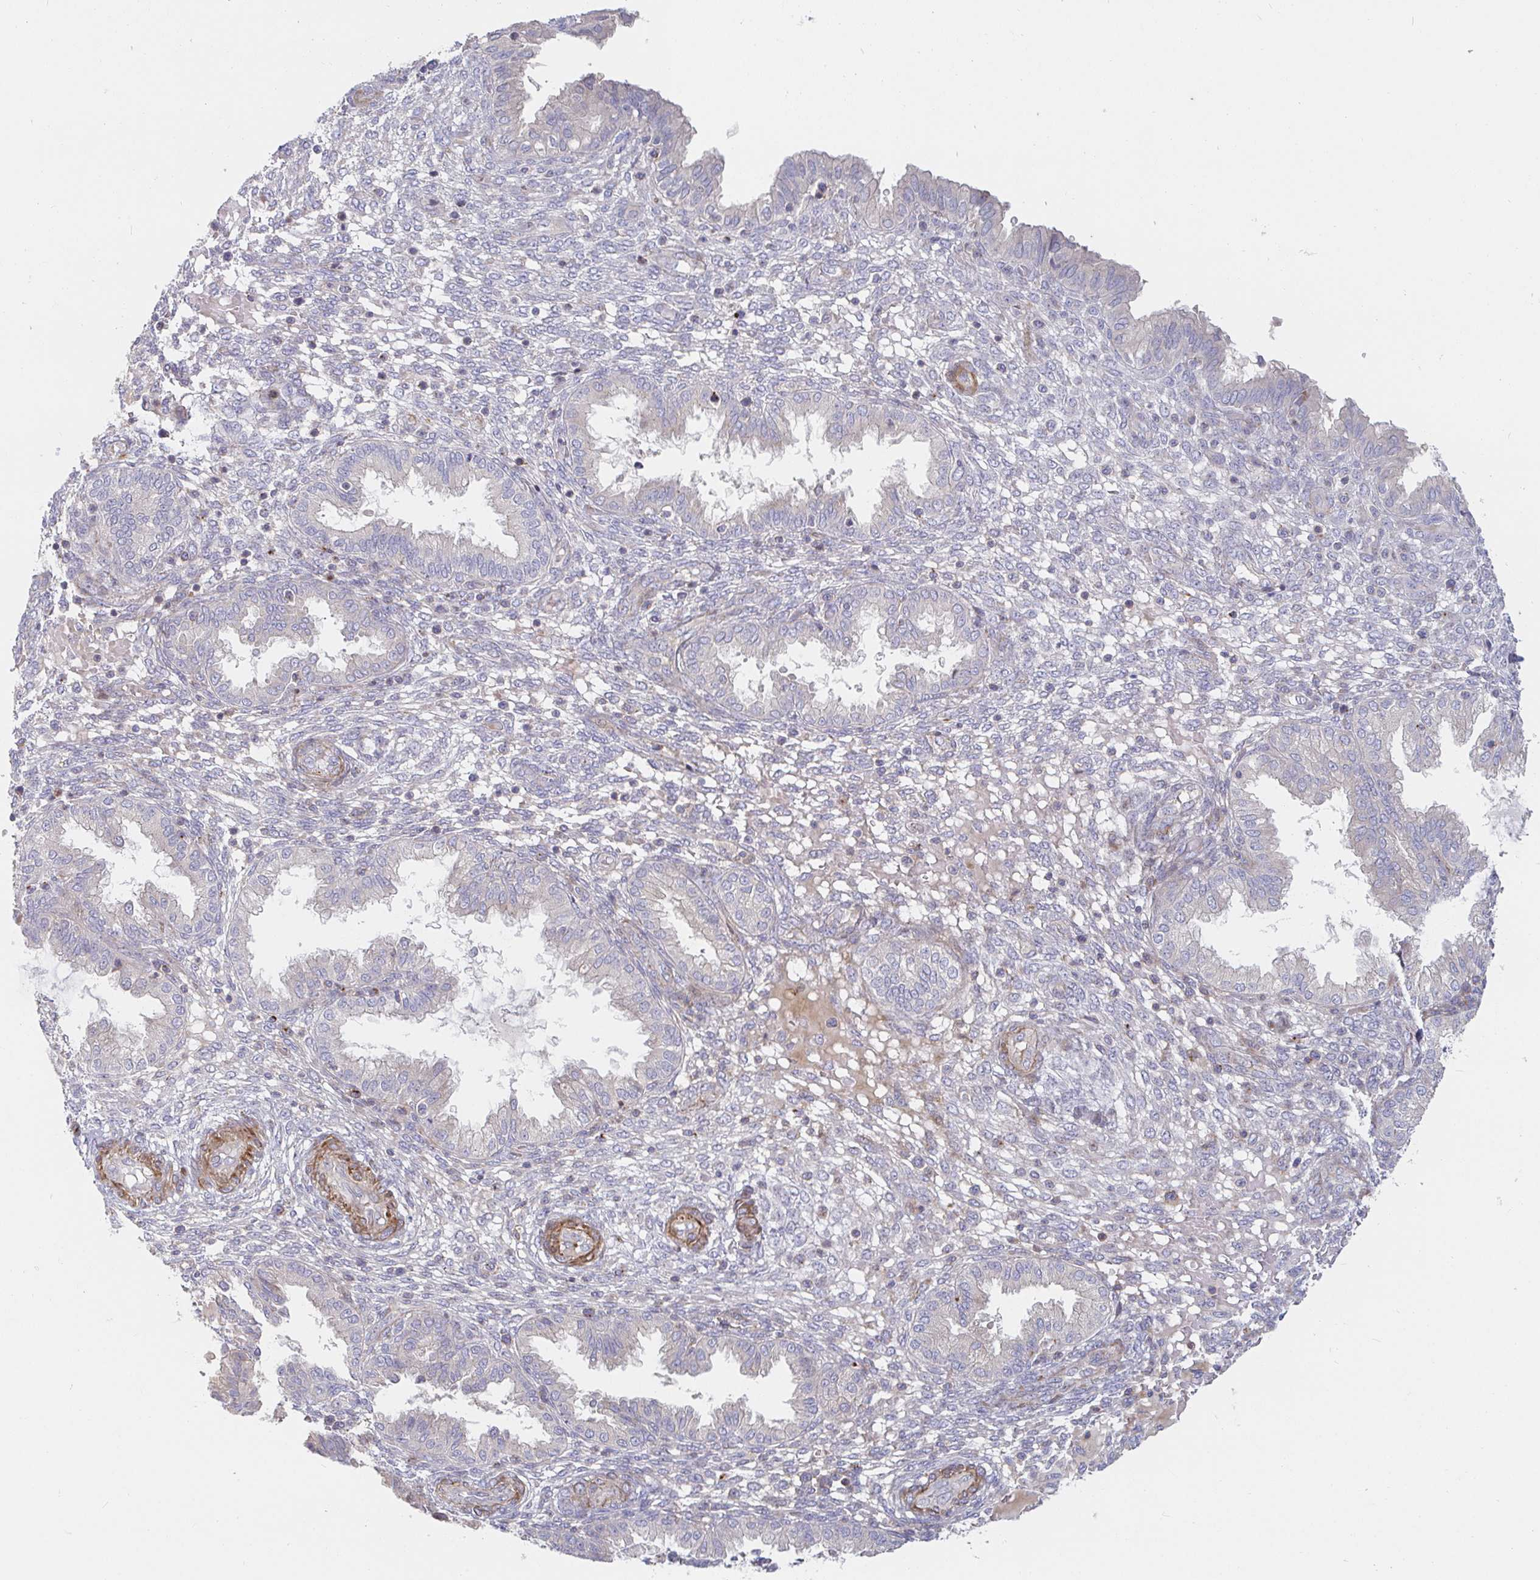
{"staining": {"intensity": "negative", "quantity": "none", "location": "none"}, "tissue": "endometrium", "cell_type": "Cells in endometrial stroma", "image_type": "normal", "snomed": [{"axis": "morphology", "description": "Normal tissue, NOS"}, {"axis": "topography", "description": "Endometrium"}], "caption": "Image shows no protein positivity in cells in endometrial stroma of normal endometrium. The staining was performed using DAB (3,3'-diaminobenzidine) to visualize the protein expression in brown, while the nuclei were stained in blue with hematoxylin (Magnification: 20x).", "gene": "SSH2", "patient": {"sex": "female", "age": 33}}